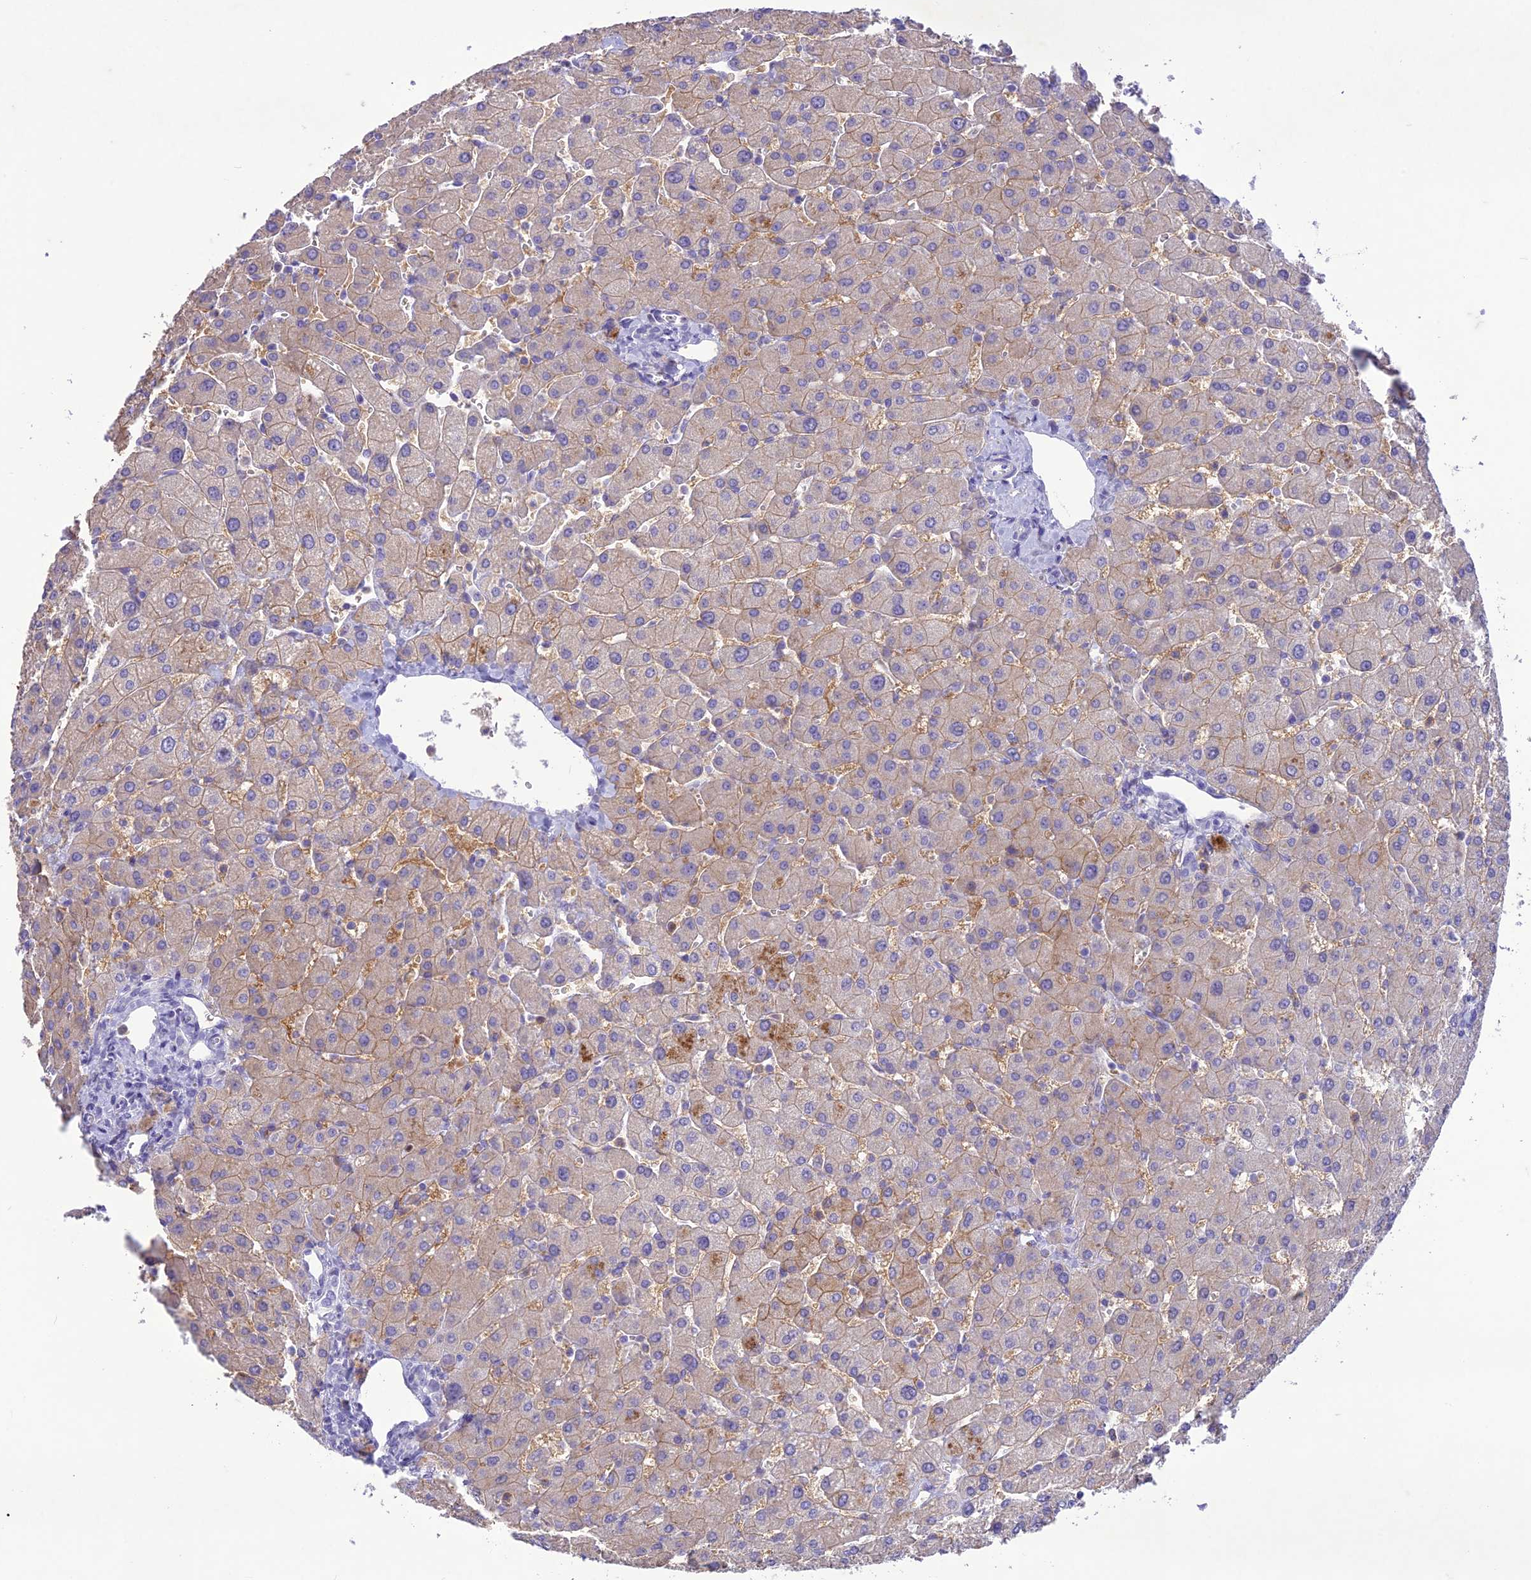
{"staining": {"intensity": "negative", "quantity": "none", "location": "none"}, "tissue": "liver", "cell_type": "Cholangiocytes", "image_type": "normal", "snomed": [{"axis": "morphology", "description": "Normal tissue, NOS"}, {"axis": "topography", "description": "Liver"}], "caption": "DAB (3,3'-diaminobenzidine) immunohistochemical staining of normal human liver demonstrates no significant positivity in cholangiocytes. Brightfield microscopy of IHC stained with DAB (brown) and hematoxylin (blue), captured at high magnification.", "gene": "SLC13A5", "patient": {"sex": "male", "age": 55}}